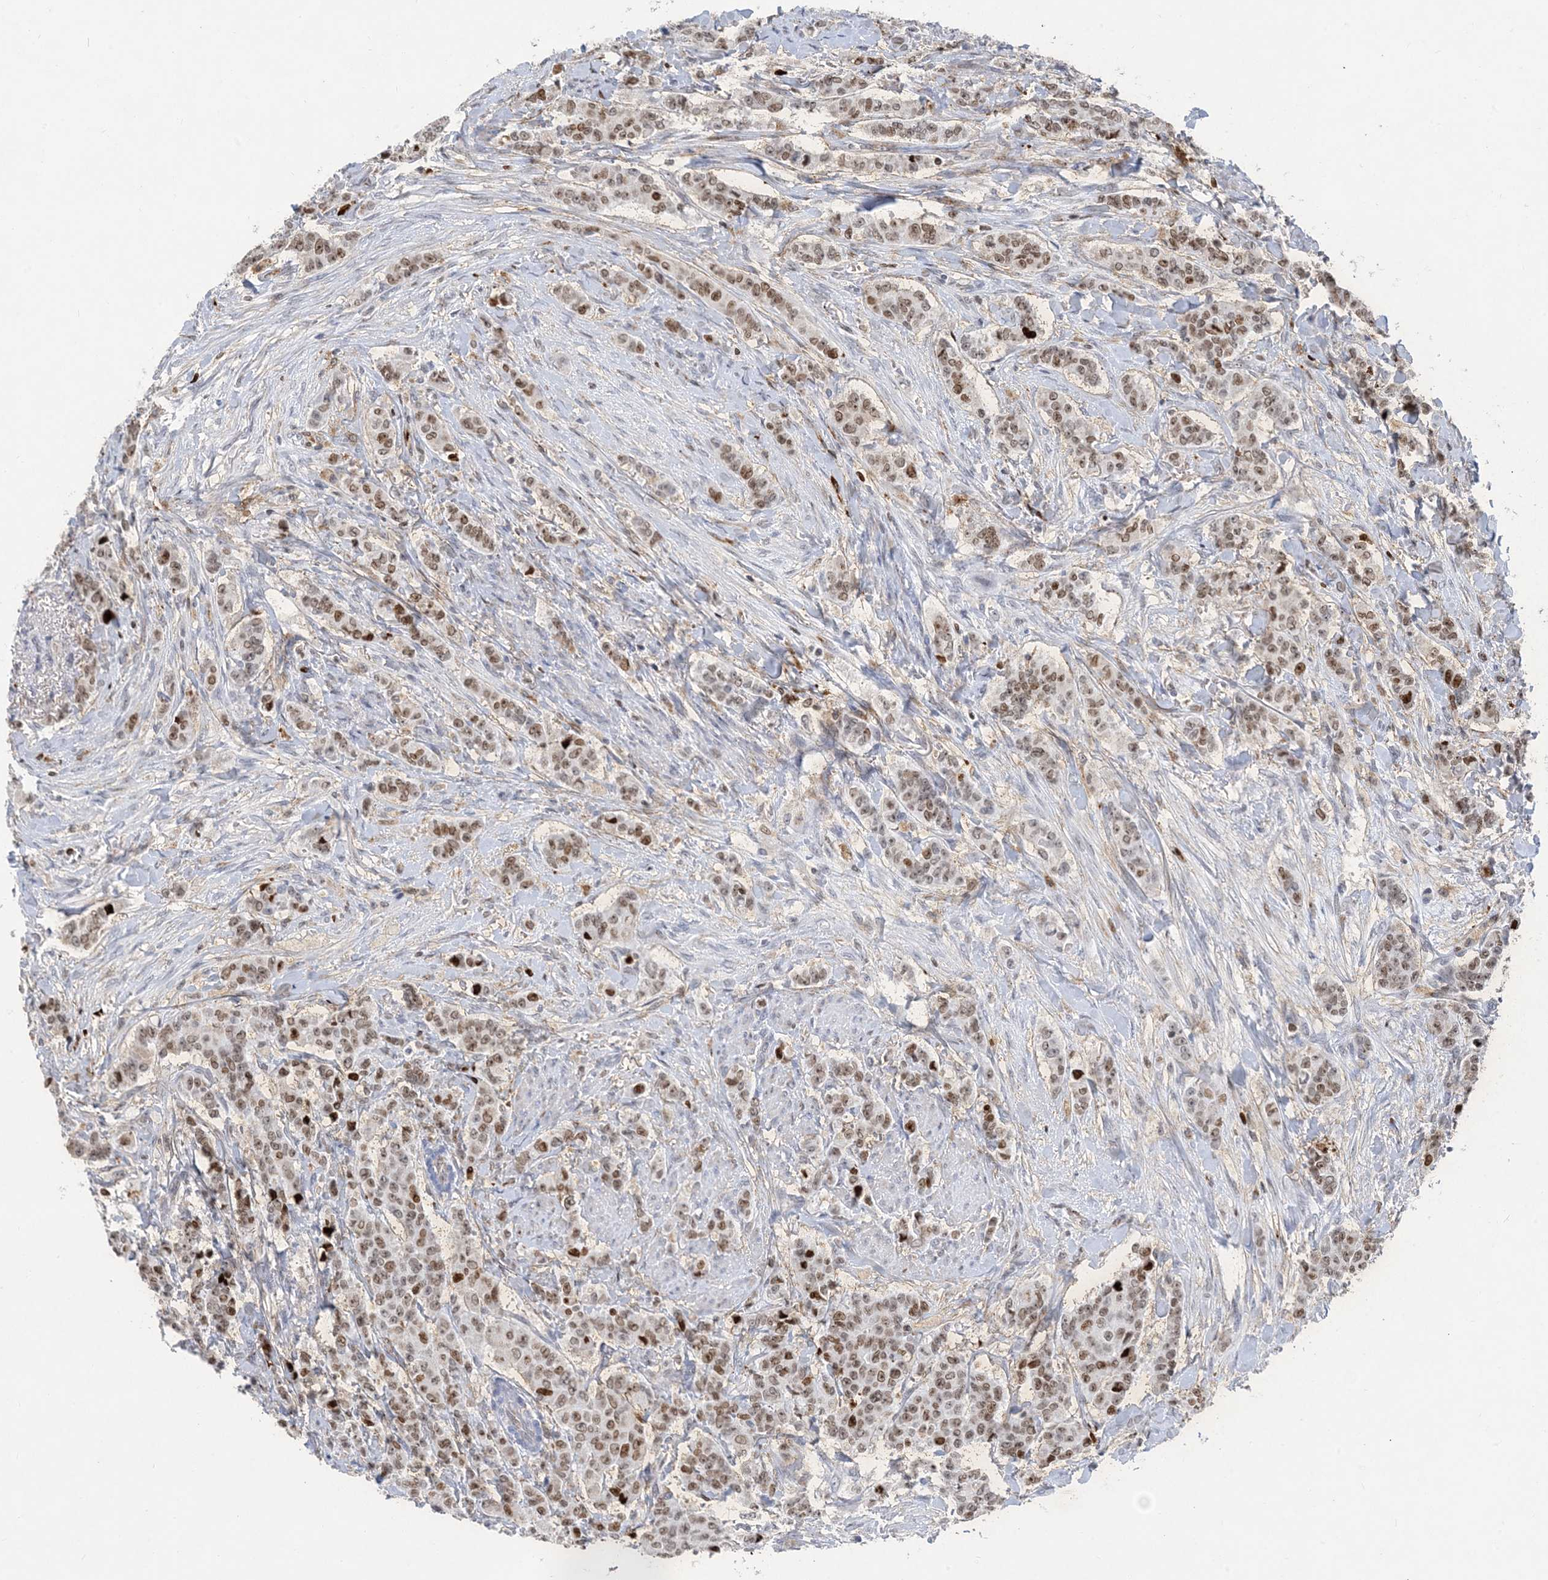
{"staining": {"intensity": "moderate", "quantity": ">75%", "location": "nuclear"}, "tissue": "breast cancer", "cell_type": "Tumor cells", "image_type": "cancer", "snomed": [{"axis": "morphology", "description": "Duct carcinoma"}, {"axis": "topography", "description": "Breast"}], "caption": "The image shows immunohistochemical staining of breast cancer (infiltrating ductal carcinoma). There is moderate nuclear expression is identified in about >75% of tumor cells.", "gene": "SLC25A53", "patient": {"sex": "female", "age": 40}}